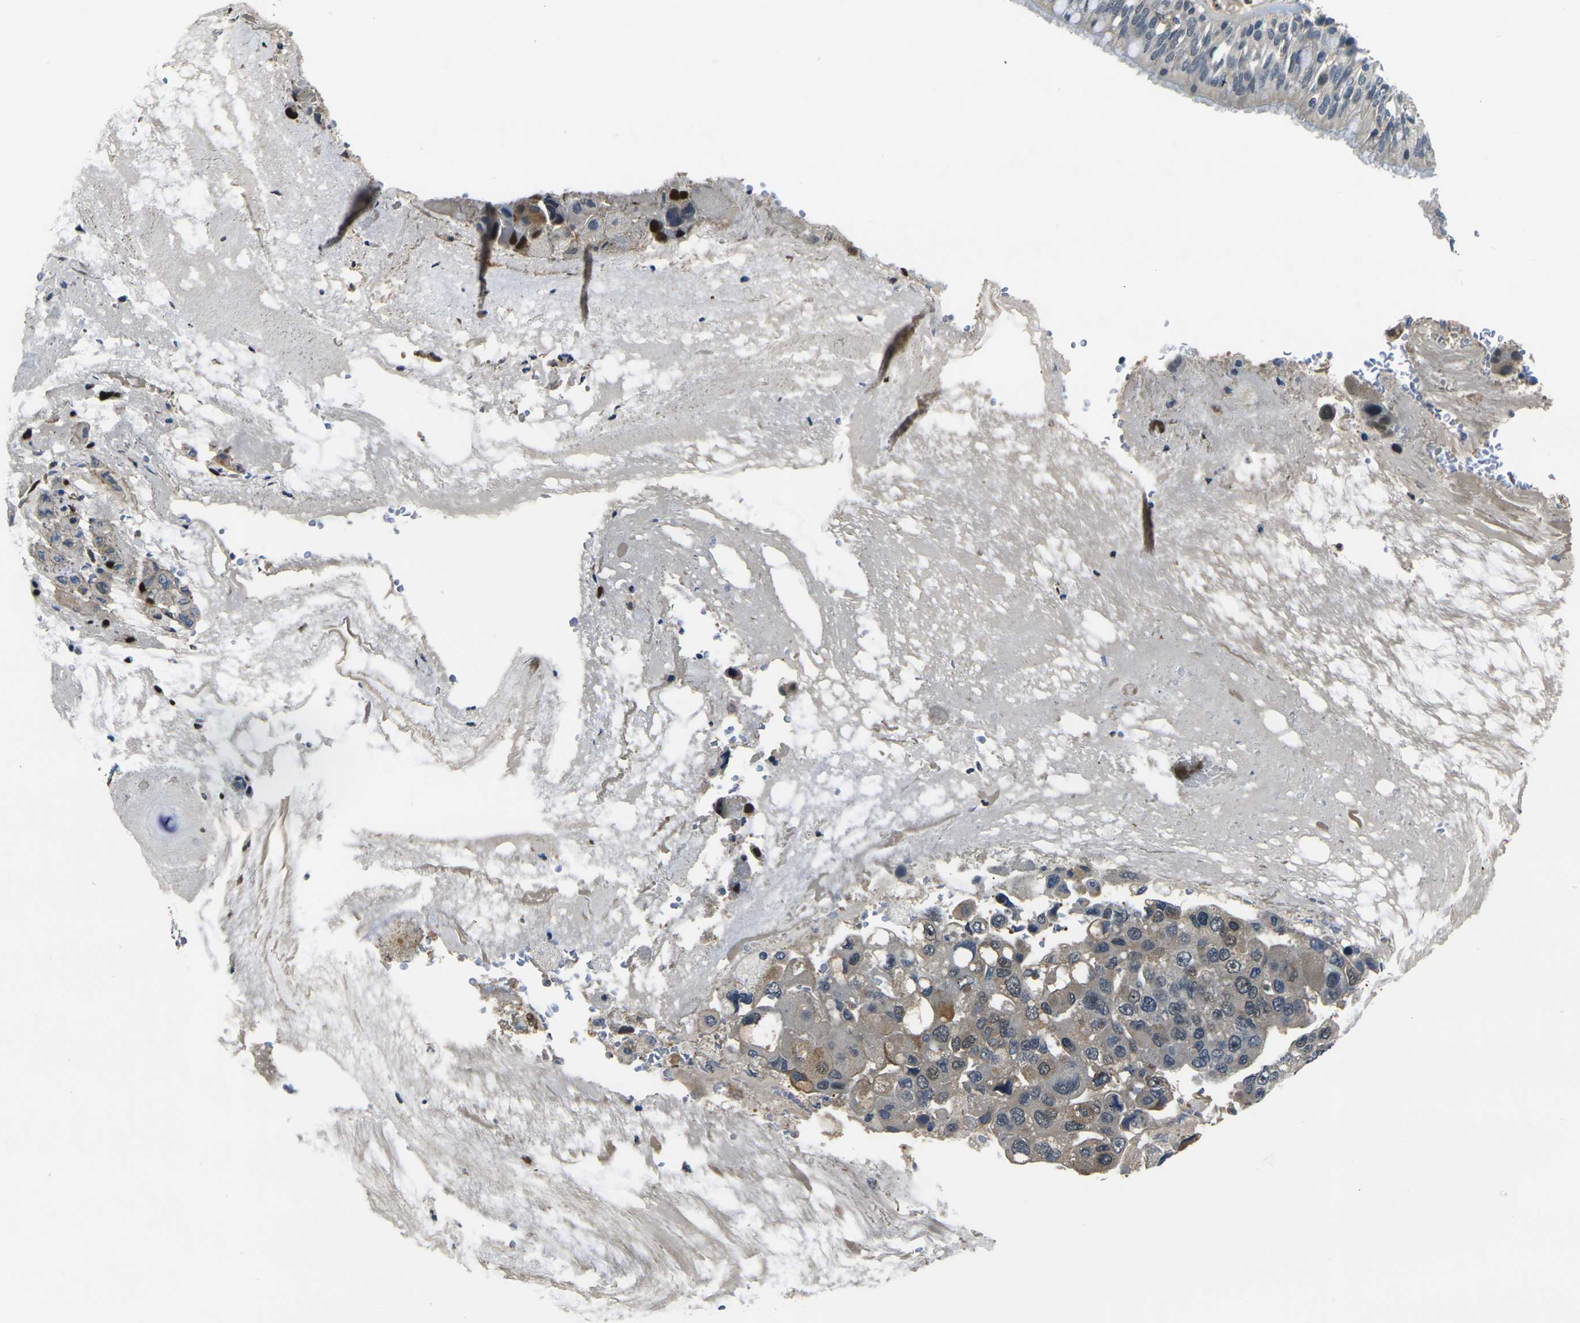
{"staining": {"intensity": "weak", "quantity": "<25%", "location": "cytoplasmic/membranous"}, "tissue": "bronchus", "cell_type": "Respiratory epithelial cells", "image_type": "normal", "snomed": [{"axis": "morphology", "description": "Normal tissue, NOS"}, {"axis": "morphology", "description": "Adenocarcinoma, NOS"}, {"axis": "morphology", "description": "Adenocarcinoma, metastatic, NOS"}, {"axis": "topography", "description": "Lymph node"}, {"axis": "topography", "description": "Bronchus"}, {"axis": "topography", "description": "Lung"}], "caption": "IHC of normal bronchus demonstrates no positivity in respiratory epithelial cells.", "gene": "PIGL", "patient": {"sex": "female", "age": 54}}